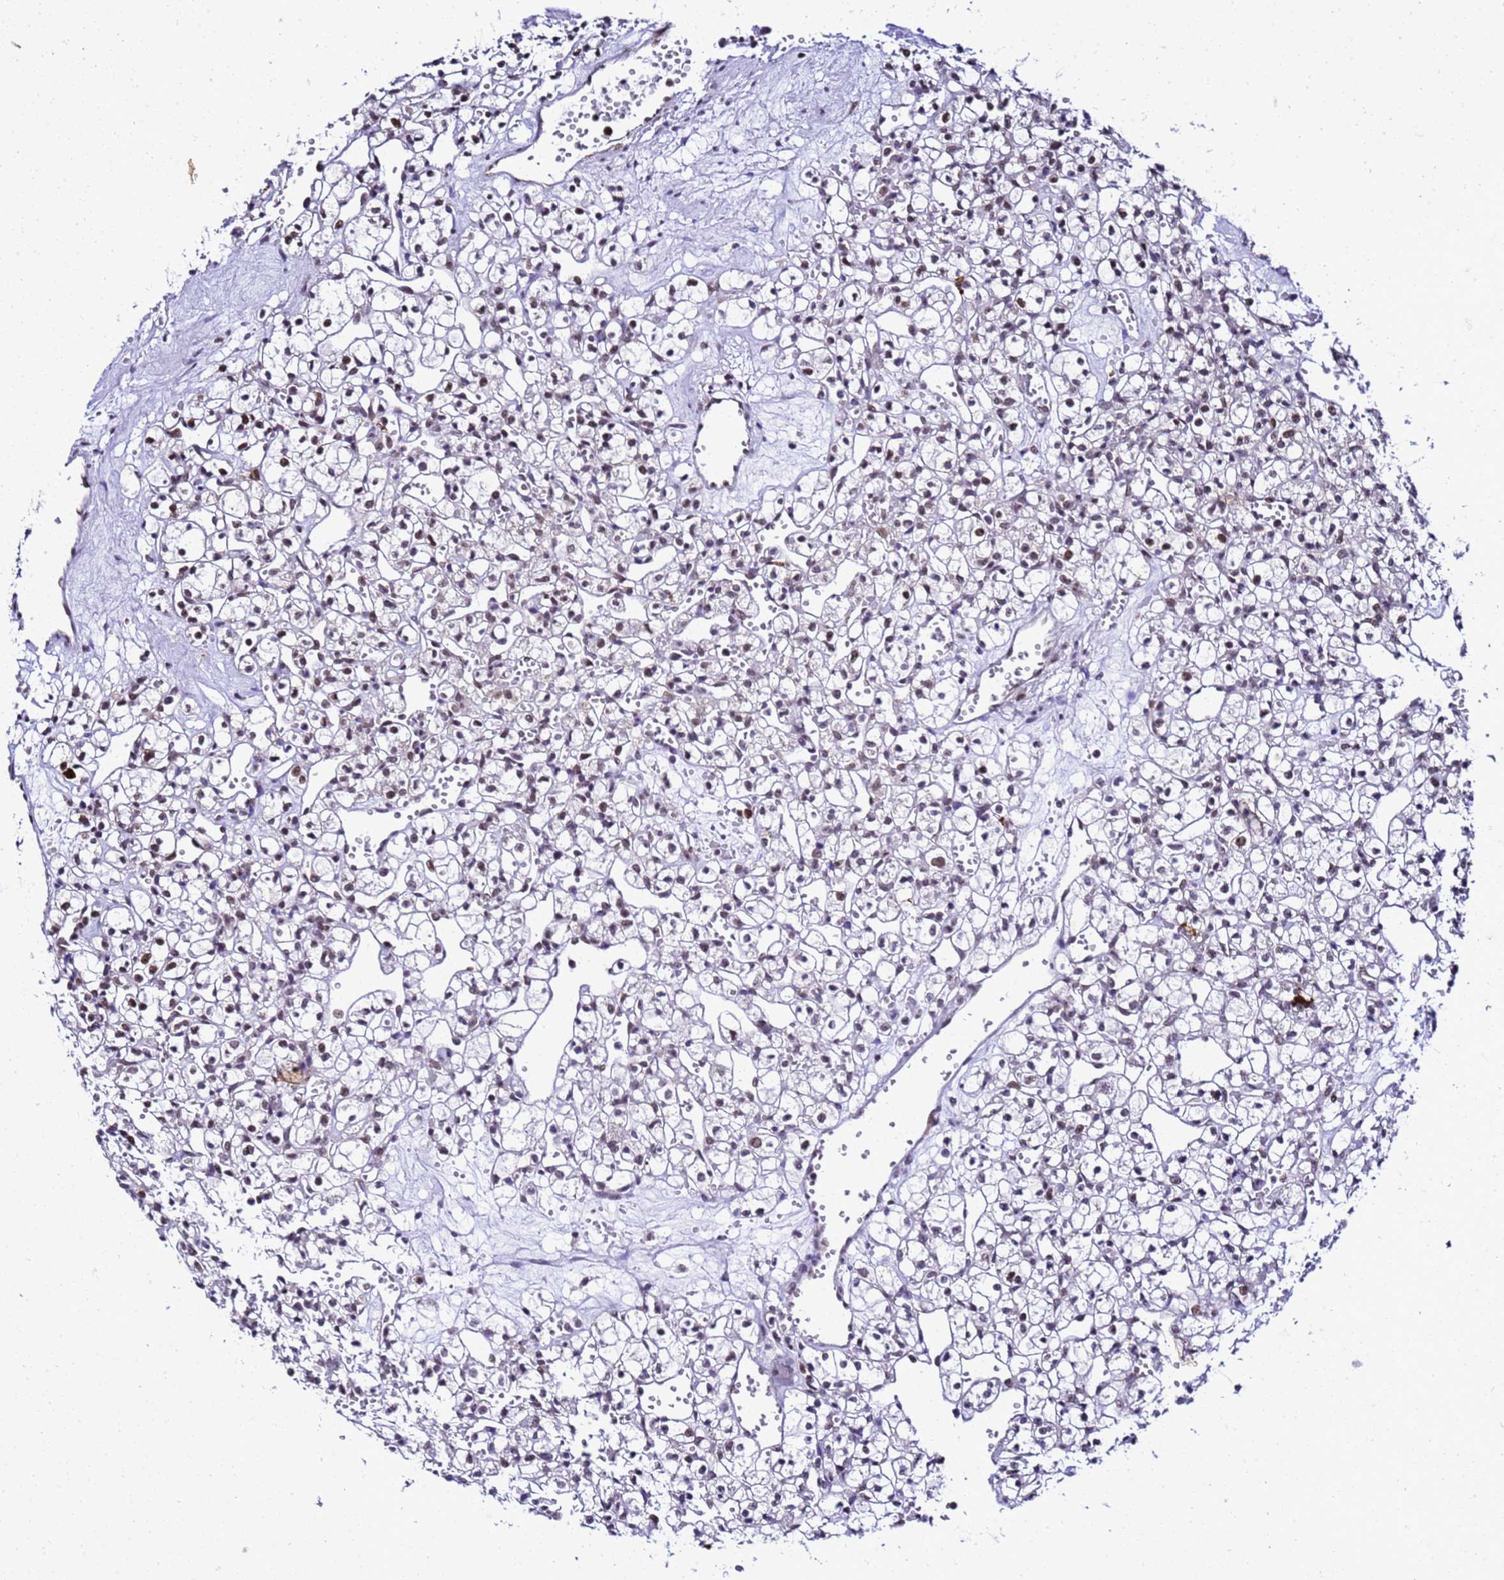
{"staining": {"intensity": "negative", "quantity": "none", "location": "none"}, "tissue": "renal cancer", "cell_type": "Tumor cells", "image_type": "cancer", "snomed": [{"axis": "morphology", "description": "Adenocarcinoma, NOS"}, {"axis": "topography", "description": "Kidney"}], "caption": "Tumor cells are negative for protein expression in human renal adenocarcinoma. The staining was performed using DAB (3,3'-diaminobenzidine) to visualize the protein expression in brown, while the nuclei were stained in blue with hematoxylin (Magnification: 20x).", "gene": "SMN1", "patient": {"sex": "female", "age": 59}}